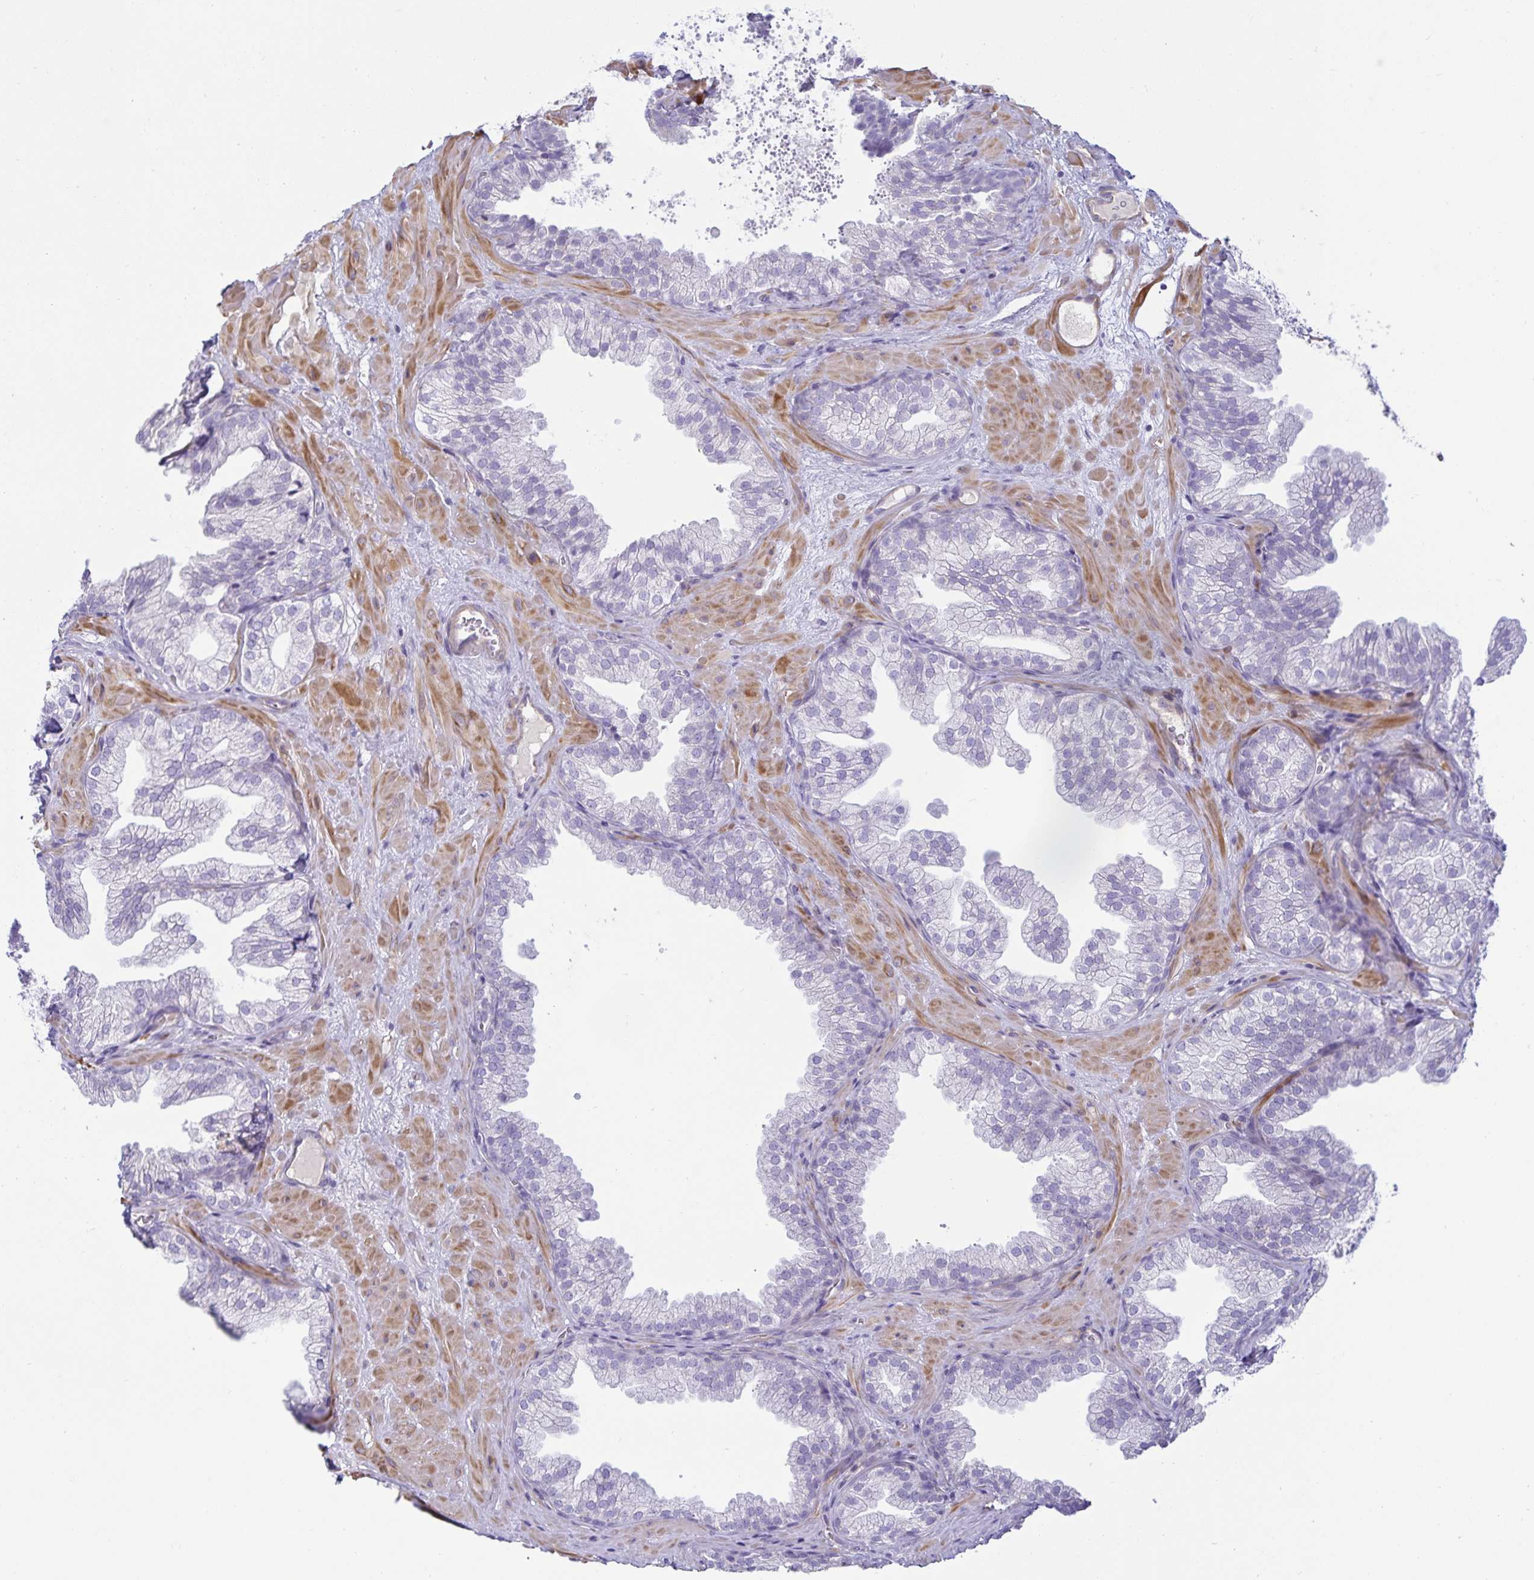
{"staining": {"intensity": "negative", "quantity": "none", "location": "none"}, "tissue": "prostate", "cell_type": "Glandular cells", "image_type": "normal", "snomed": [{"axis": "morphology", "description": "Normal tissue, NOS"}, {"axis": "topography", "description": "Prostate"}], "caption": "This is an IHC photomicrograph of unremarkable prostate. There is no expression in glandular cells.", "gene": "SPAG4", "patient": {"sex": "male", "age": 37}}